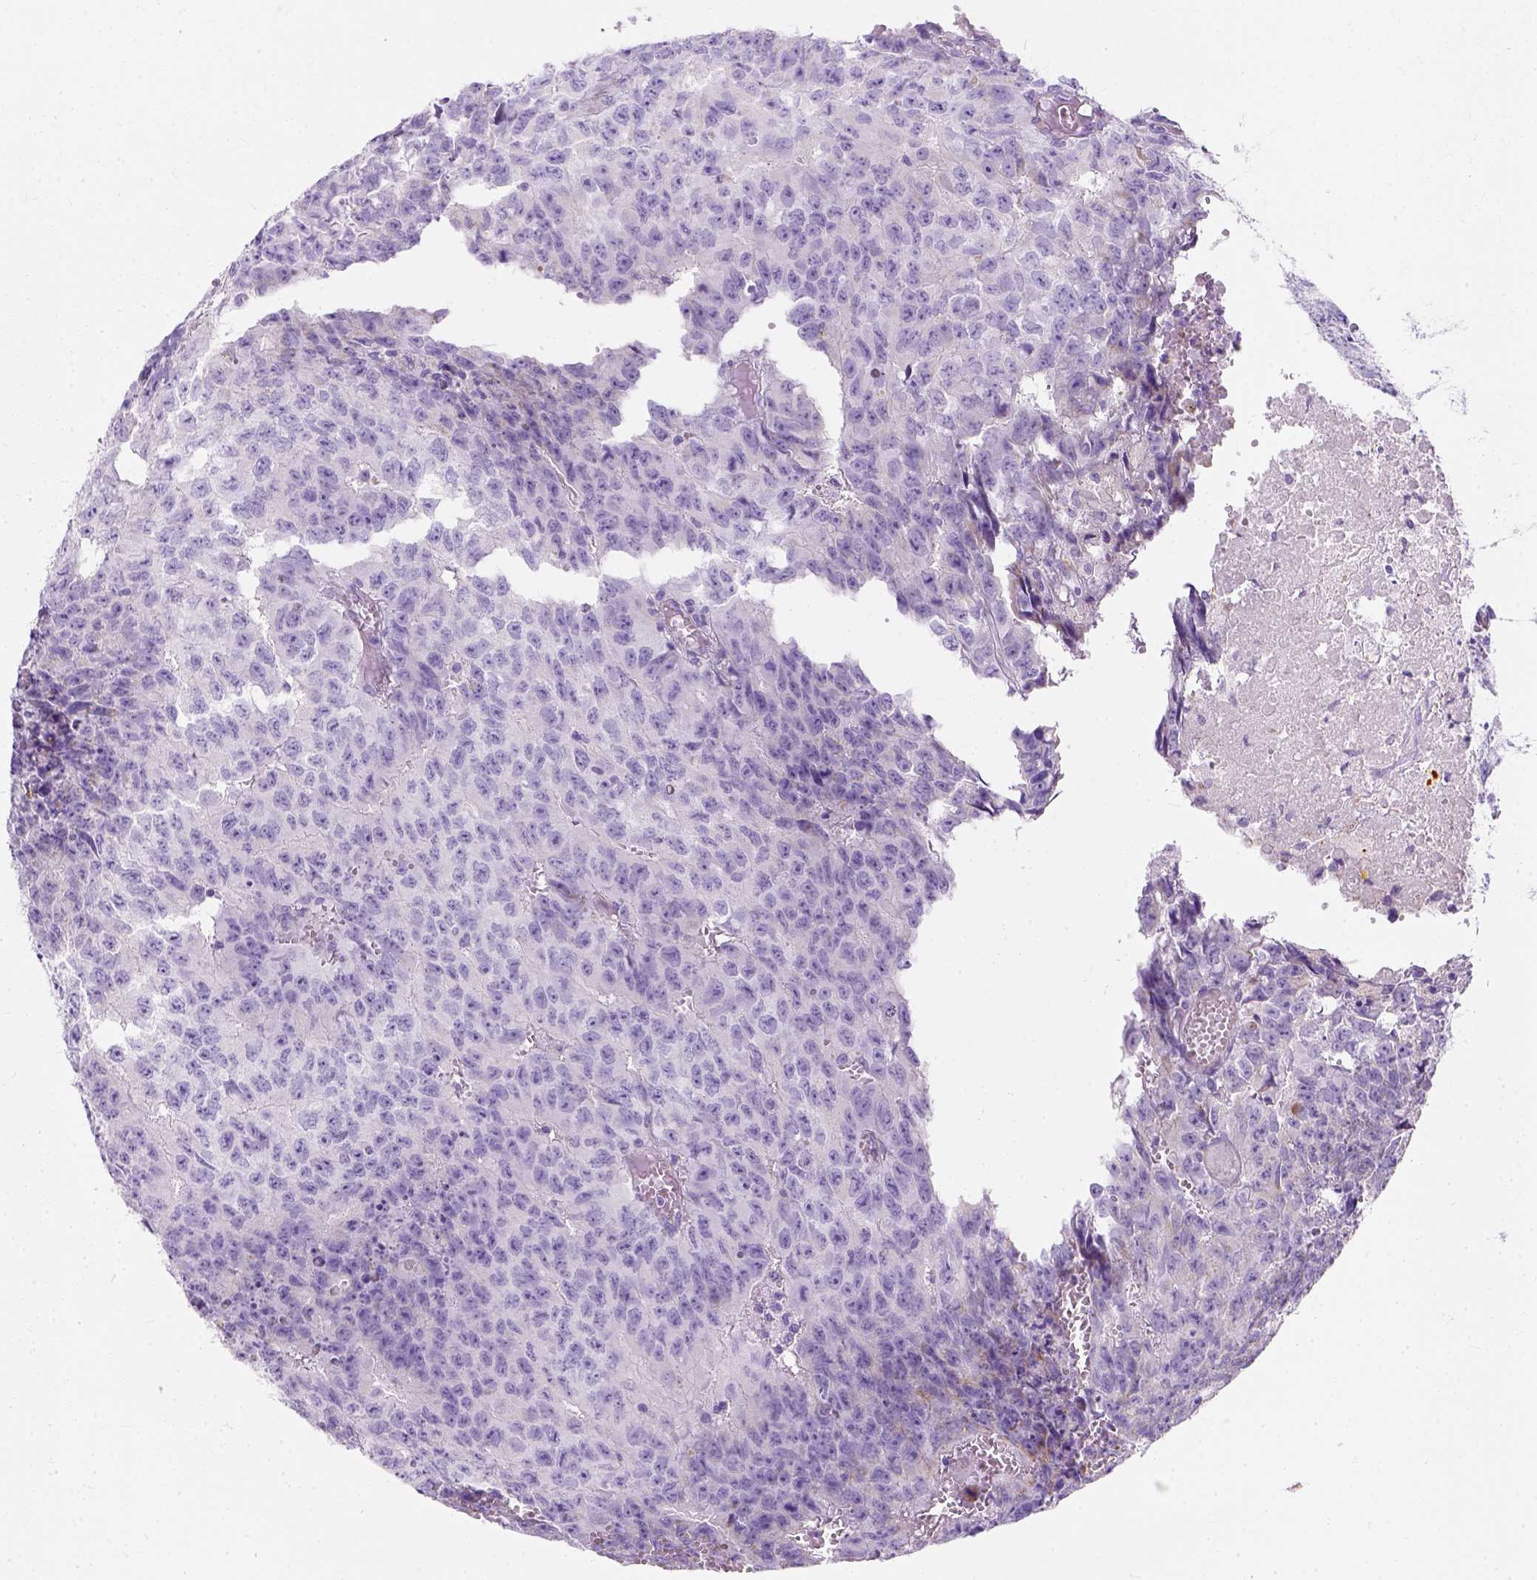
{"staining": {"intensity": "negative", "quantity": "none", "location": "none"}, "tissue": "testis cancer", "cell_type": "Tumor cells", "image_type": "cancer", "snomed": [{"axis": "morphology", "description": "Carcinoma, Embryonal, NOS"}, {"axis": "morphology", "description": "Teratoma, malignant, NOS"}, {"axis": "topography", "description": "Testis"}], "caption": "DAB immunohistochemical staining of human malignant teratoma (testis) demonstrates no significant expression in tumor cells.", "gene": "MYH15", "patient": {"sex": "male", "age": 24}}